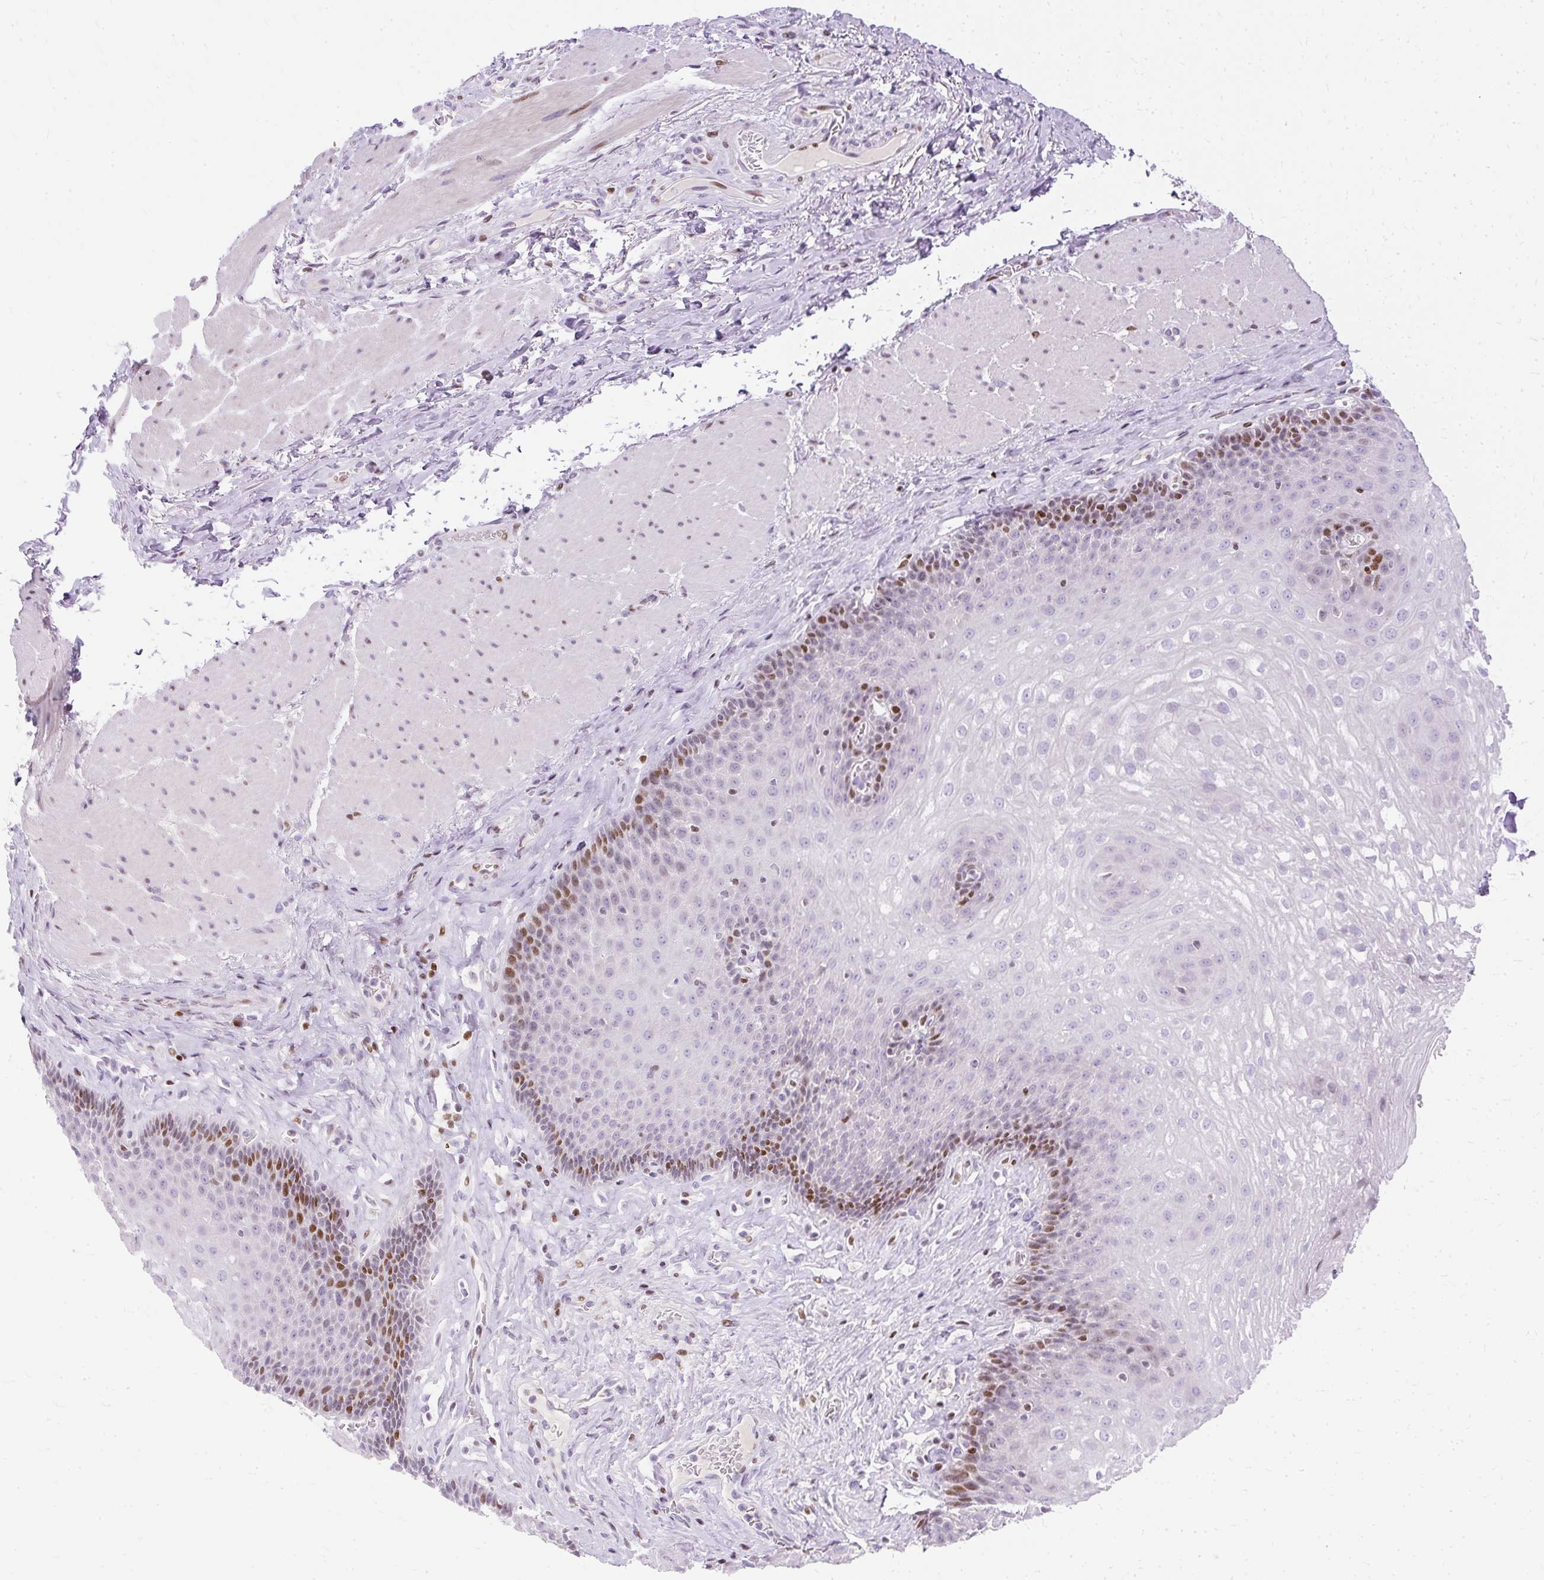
{"staining": {"intensity": "moderate", "quantity": "25%-75%", "location": "nuclear"}, "tissue": "esophagus", "cell_type": "Squamous epithelial cells", "image_type": "normal", "snomed": [{"axis": "morphology", "description": "Normal tissue, NOS"}, {"axis": "topography", "description": "Esophagus"}], "caption": "Immunohistochemical staining of unremarkable human esophagus shows 25%-75% levels of moderate nuclear protein positivity in about 25%-75% of squamous epithelial cells.", "gene": "TMEM177", "patient": {"sex": "female", "age": 66}}